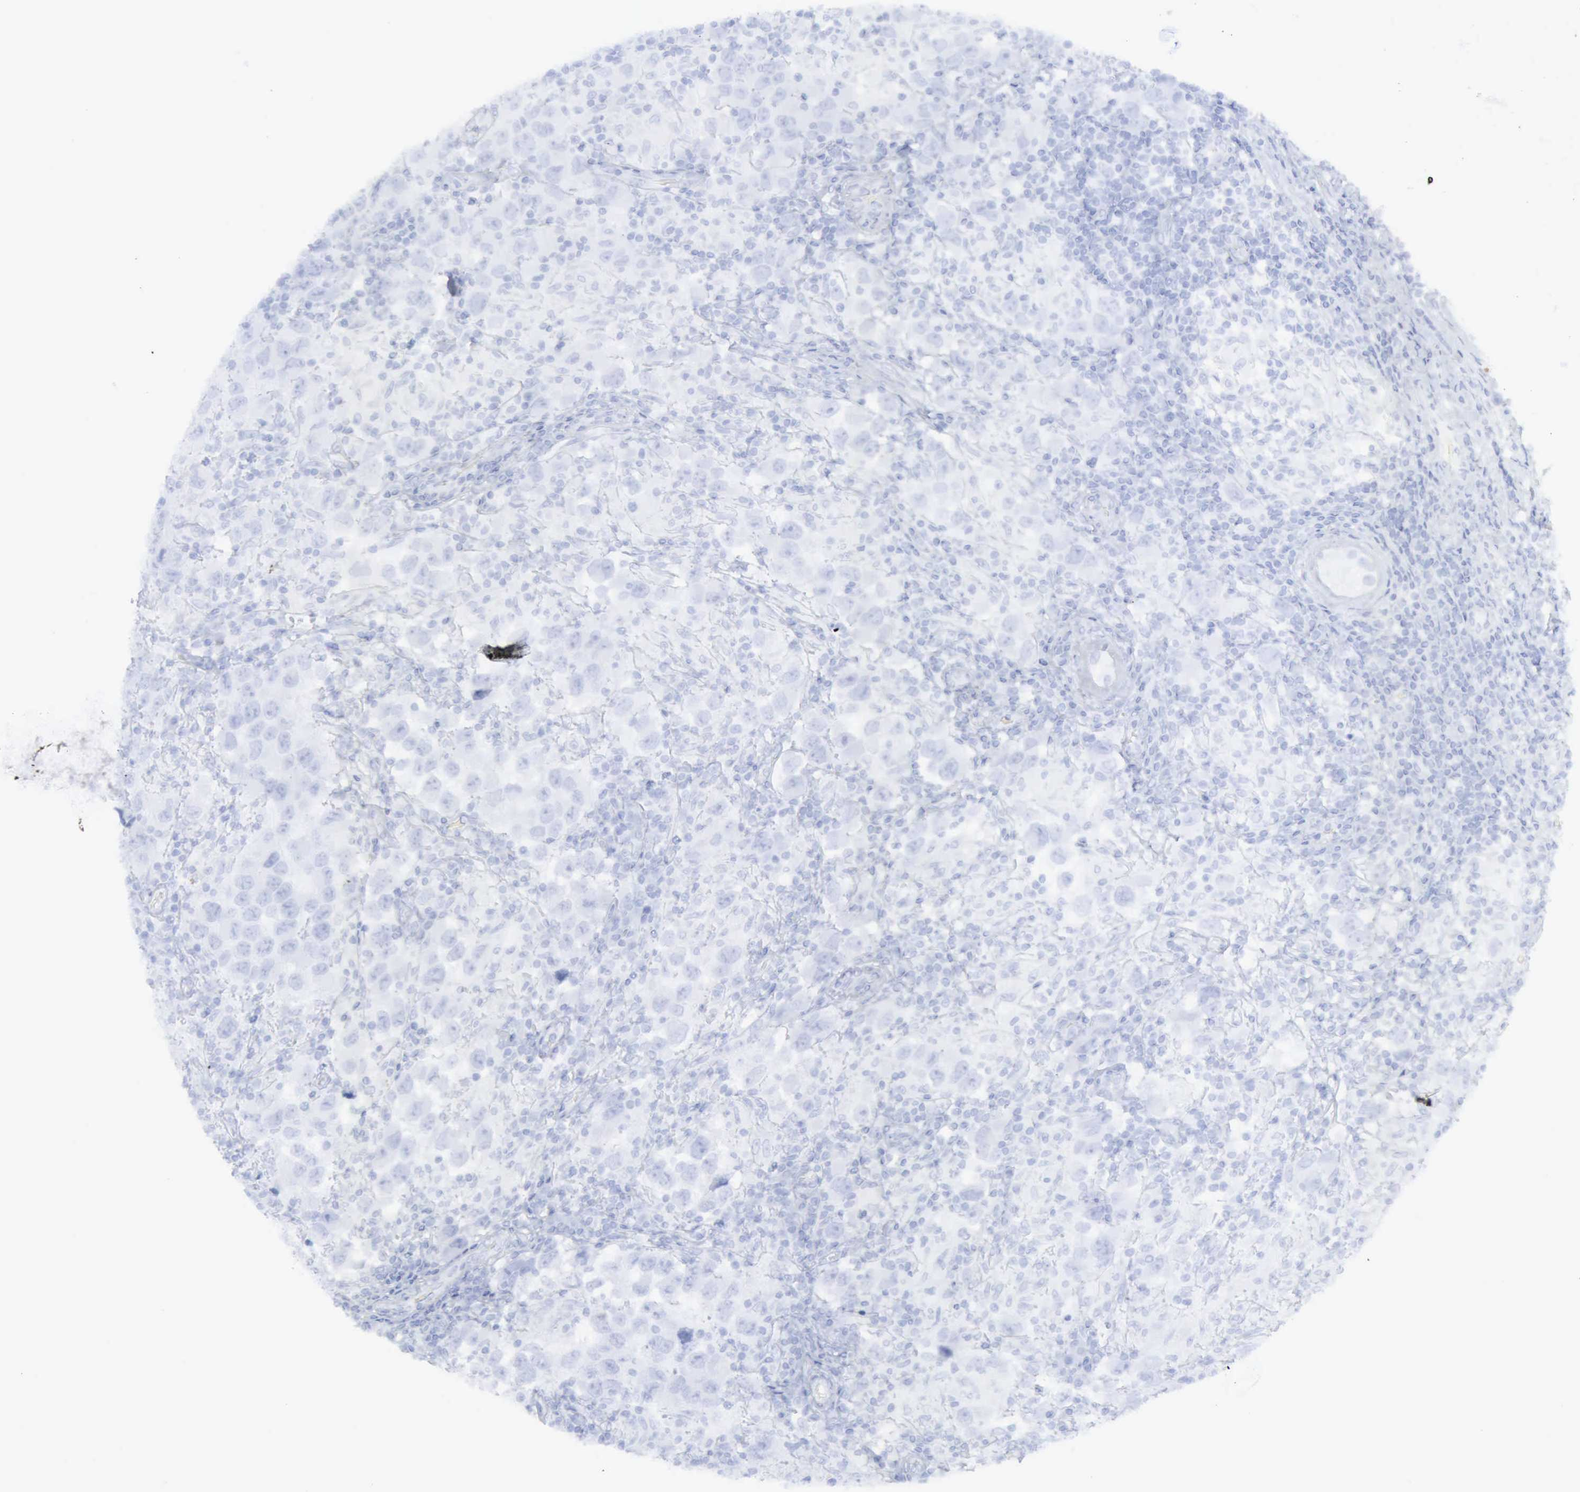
{"staining": {"intensity": "negative", "quantity": "none", "location": "none"}, "tissue": "testis cancer", "cell_type": "Tumor cells", "image_type": "cancer", "snomed": [{"axis": "morphology", "description": "Carcinoma, Embryonal, NOS"}, {"axis": "topography", "description": "Testis"}], "caption": "There is no significant staining in tumor cells of testis cancer (embryonal carcinoma). (DAB (3,3'-diaminobenzidine) immunohistochemistry (IHC) visualized using brightfield microscopy, high magnification).", "gene": "STAT1", "patient": {"sex": "male", "age": 21}}